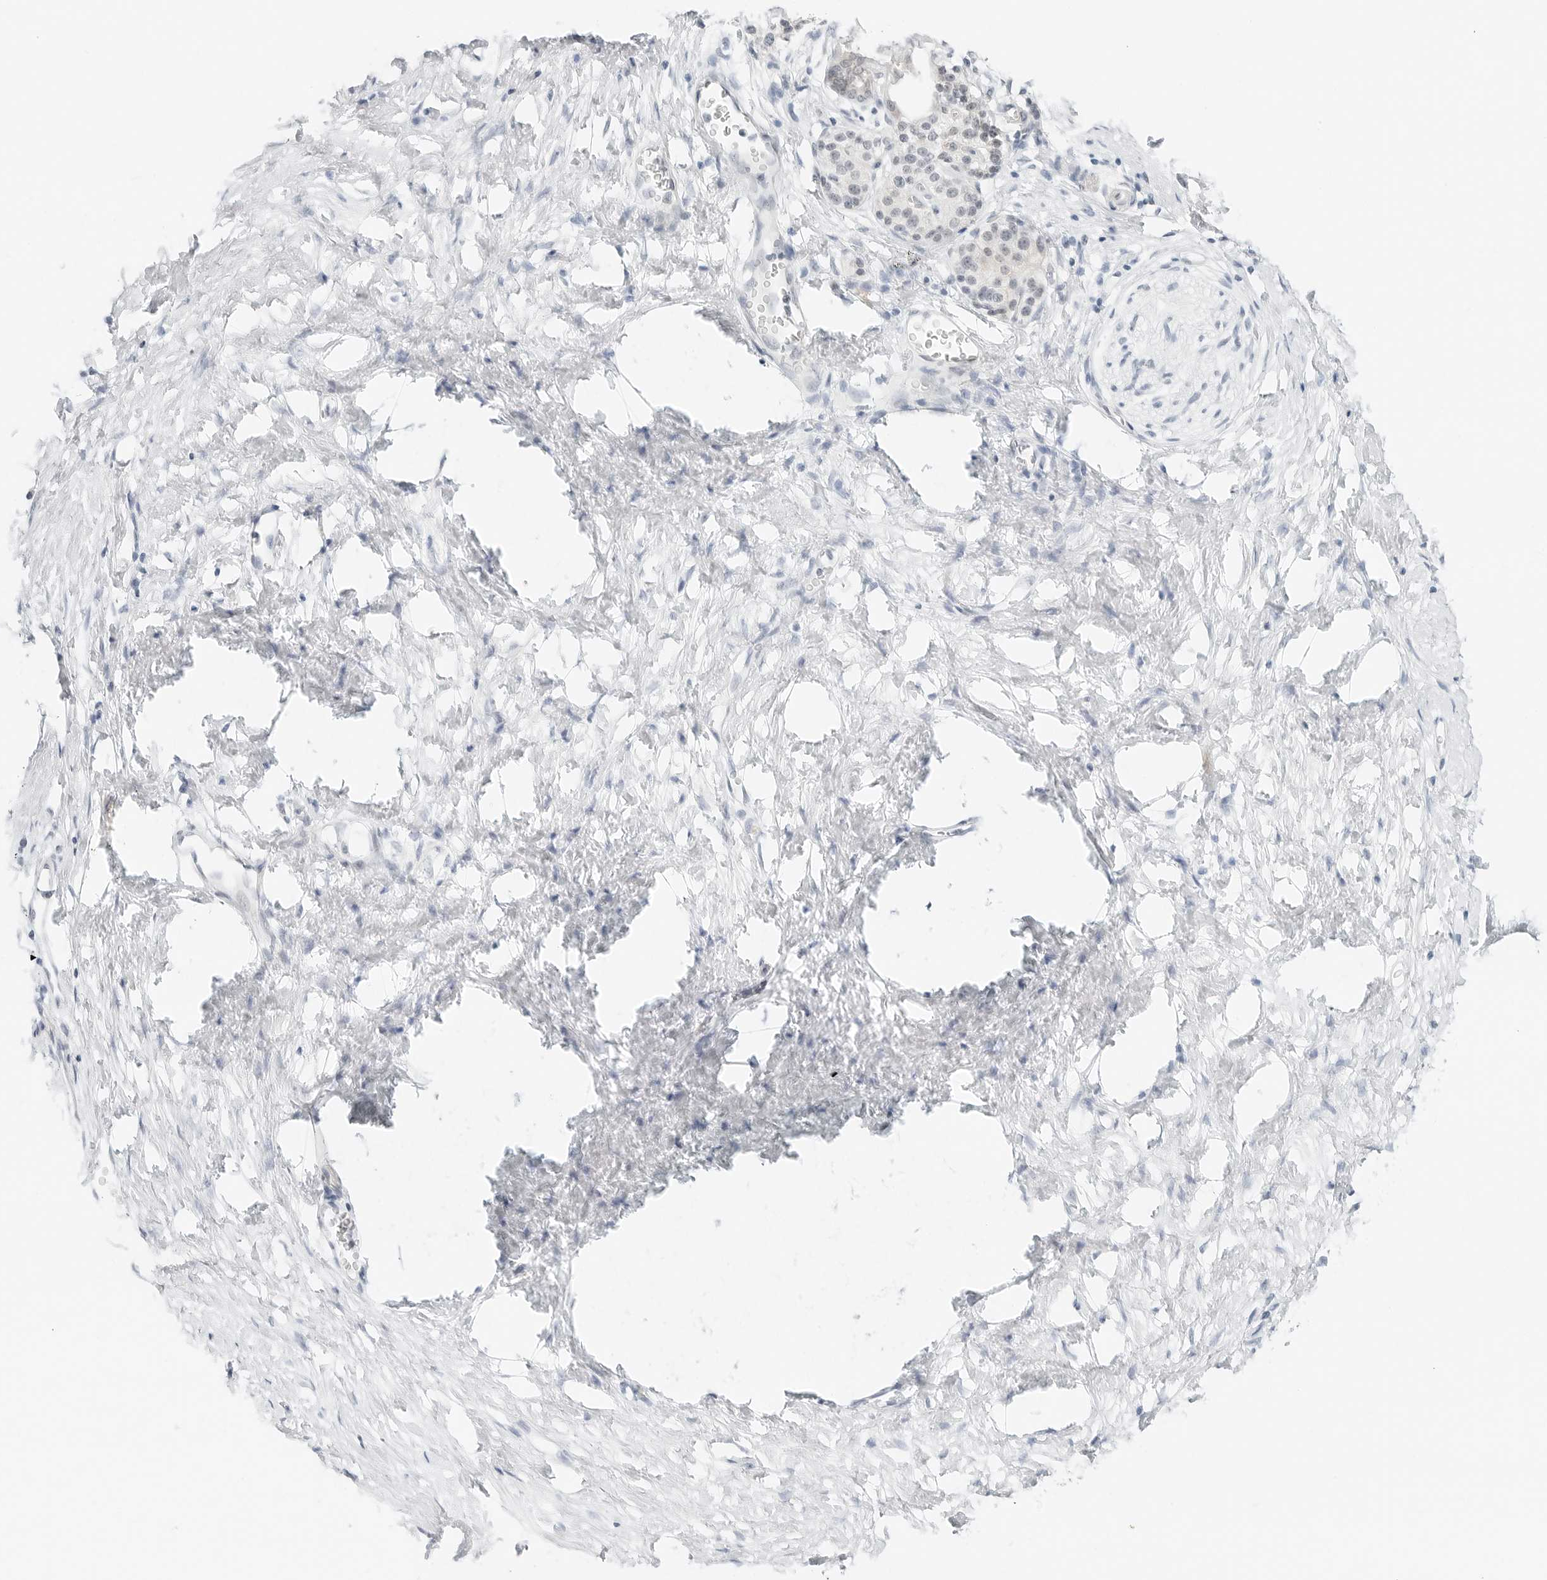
{"staining": {"intensity": "negative", "quantity": "none", "location": "none"}, "tissue": "pancreatic cancer", "cell_type": "Tumor cells", "image_type": "cancer", "snomed": [{"axis": "morphology", "description": "Adenocarcinoma, NOS"}, {"axis": "topography", "description": "Pancreas"}], "caption": "Immunohistochemistry (IHC) micrograph of human pancreatic cancer stained for a protein (brown), which demonstrates no positivity in tumor cells.", "gene": "CCSAP", "patient": {"sex": "male", "age": 50}}